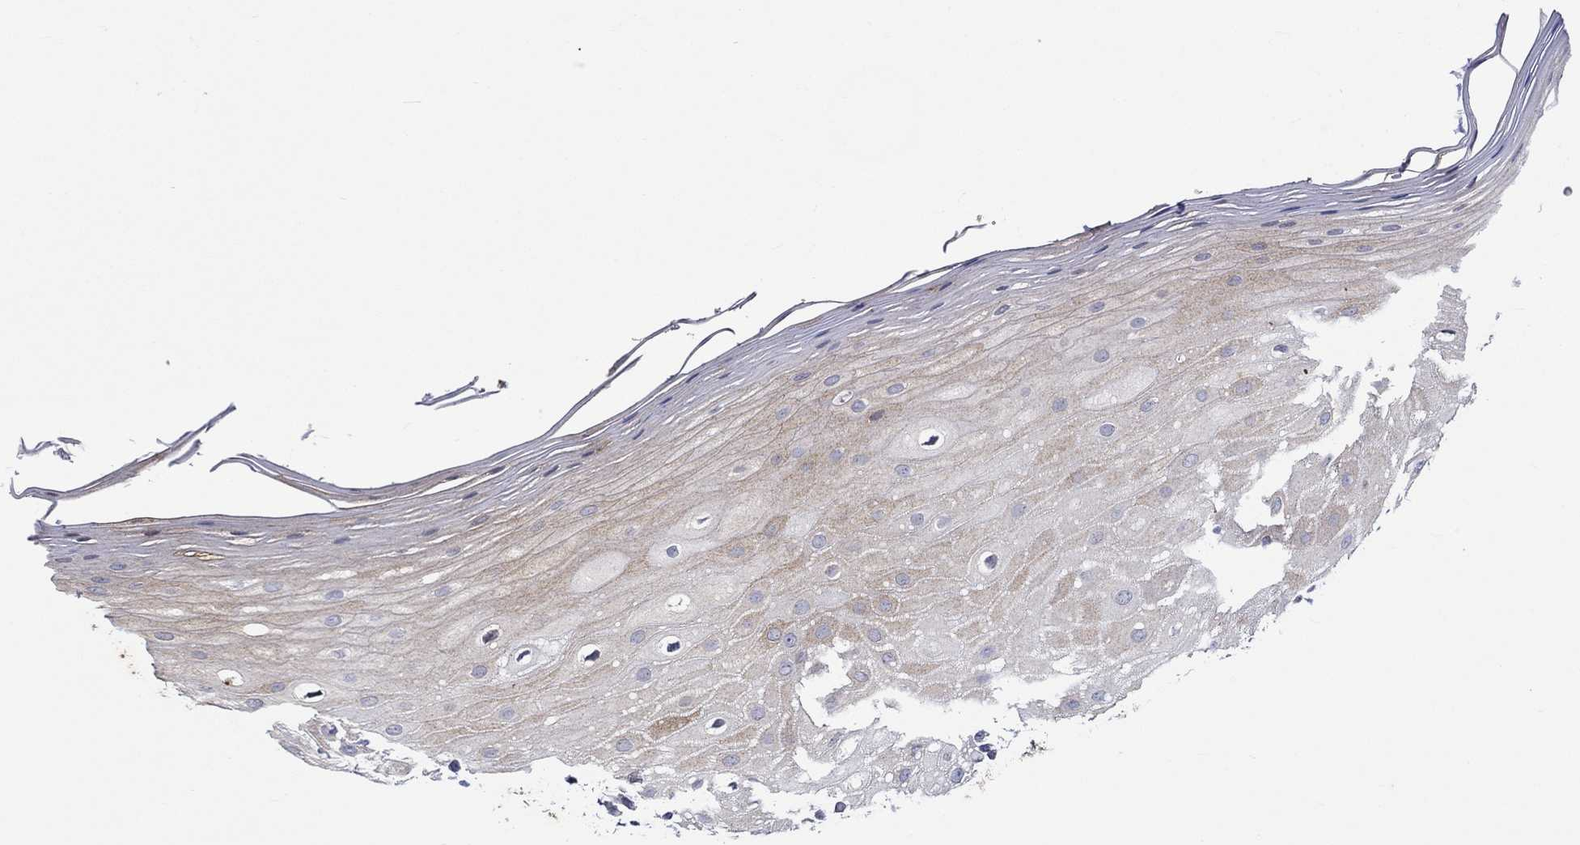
{"staining": {"intensity": "moderate", "quantity": "<25%", "location": "cytoplasmic/membranous"}, "tissue": "oral mucosa", "cell_type": "Squamous epithelial cells", "image_type": "normal", "snomed": [{"axis": "morphology", "description": "Normal tissue, NOS"}, {"axis": "morphology", "description": "Squamous cell carcinoma, NOS"}, {"axis": "topography", "description": "Oral tissue"}, {"axis": "topography", "description": "Head-Neck"}], "caption": "A high-resolution micrograph shows immunohistochemistry (IHC) staining of normal oral mucosa, which demonstrates moderate cytoplasmic/membranous positivity in approximately <25% of squamous epithelial cells. Using DAB (3,3'-diaminobenzidine) (brown) and hematoxylin (blue) stains, captured at high magnification using brightfield microscopy.", "gene": "CRYAB", "patient": {"sex": "female", "age": 75}}